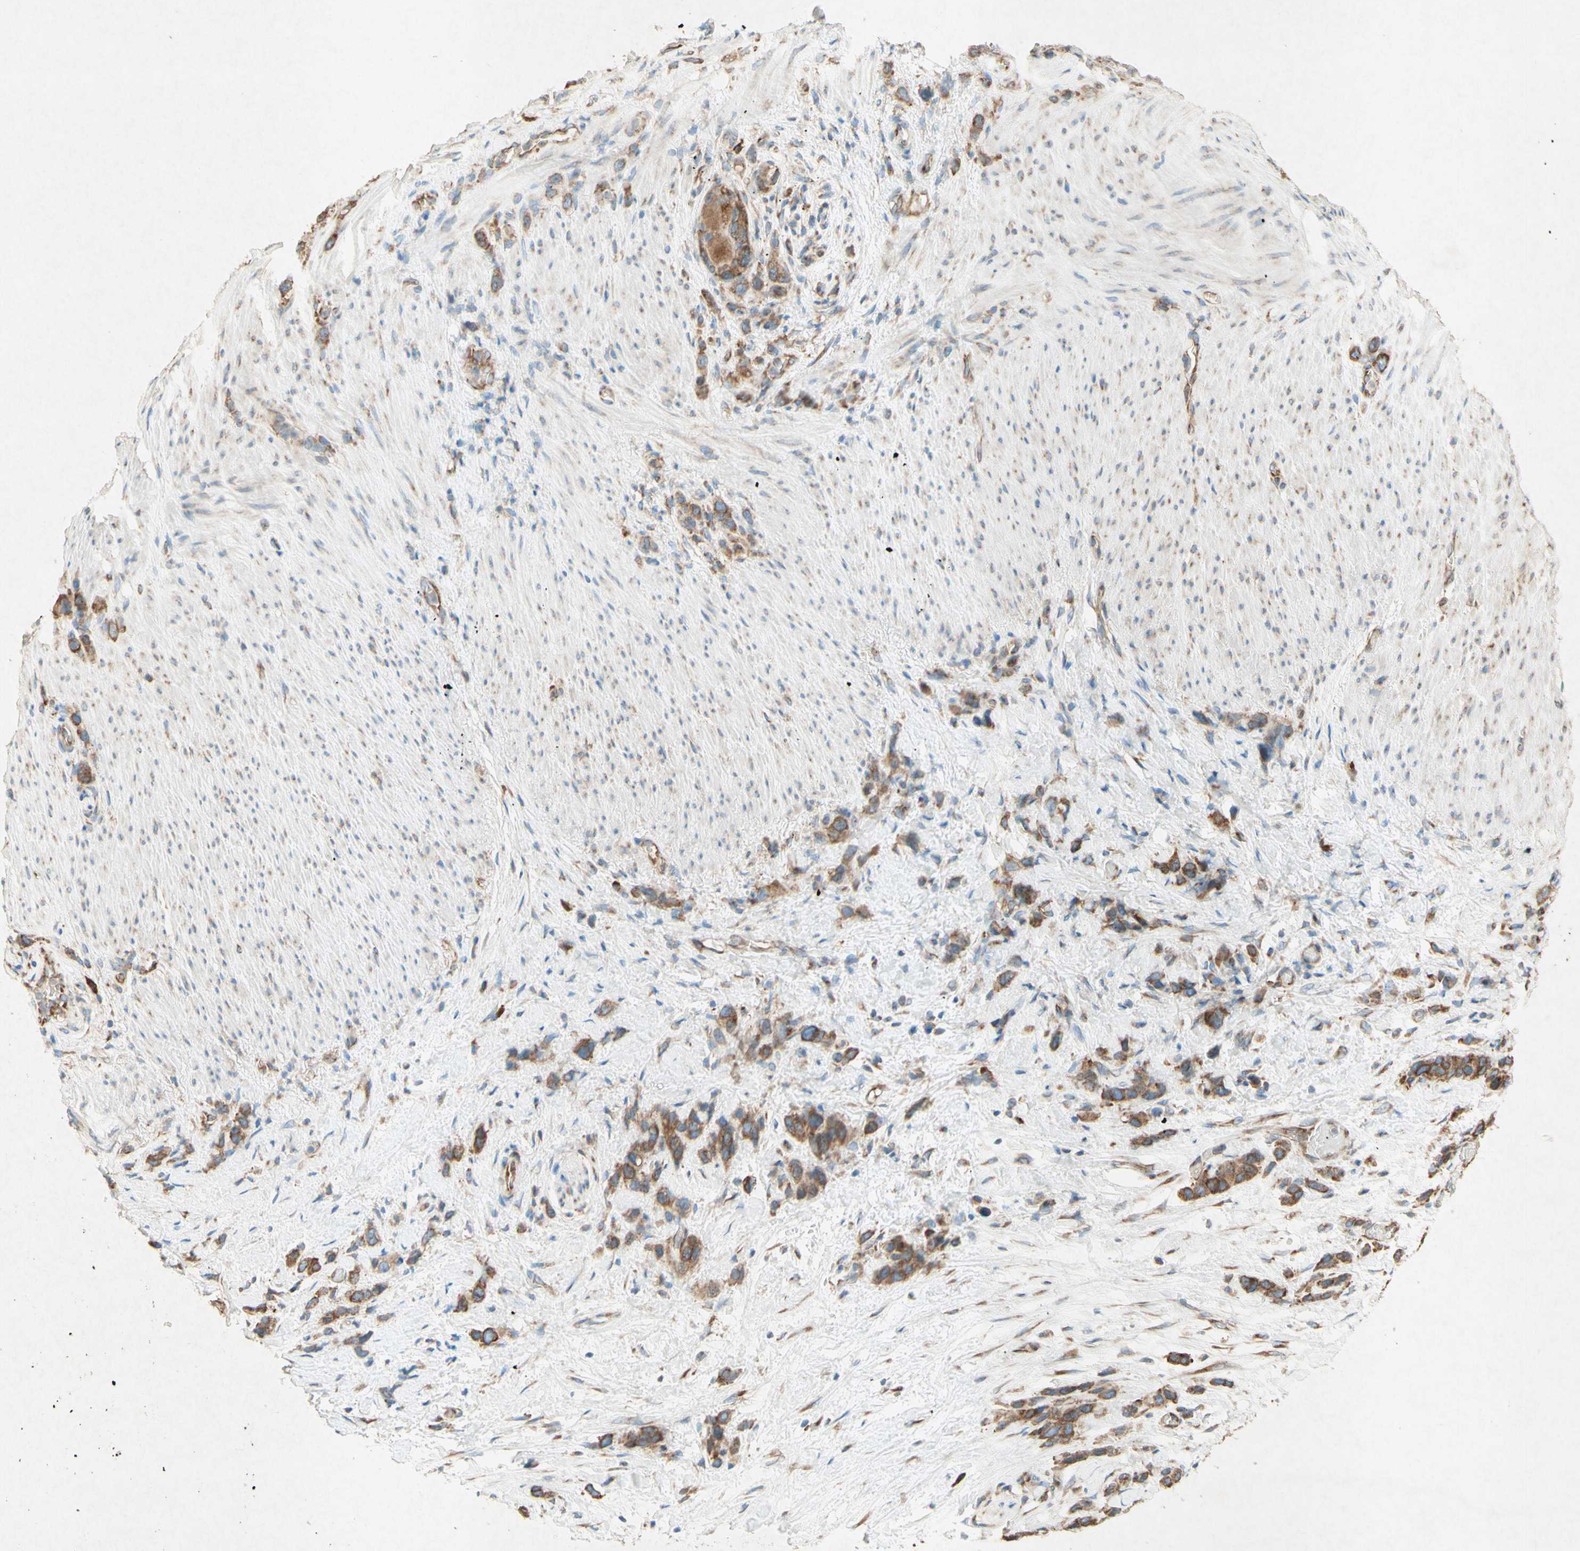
{"staining": {"intensity": "moderate", "quantity": ">75%", "location": "cytoplasmic/membranous"}, "tissue": "stomach cancer", "cell_type": "Tumor cells", "image_type": "cancer", "snomed": [{"axis": "morphology", "description": "Adenocarcinoma, NOS"}, {"axis": "morphology", "description": "Adenocarcinoma, High grade"}, {"axis": "topography", "description": "Stomach, upper"}, {"axis": "topography", "description": "Stomach, lower"}], "caption": "The image exhibits a brown stain indicating the presence of a protein in the cytoplasmic/membranous of tumor cells in stomach cancer (high-grade adenocarcinoma). (Stains: DAB (3,3'-diaminobenzidine) in brown, nuclei in blue, Microscopy: brightfield microscopy at high magnification).", "gene": "PABPC1", "patient": {"sex": "female", "age": 65}}